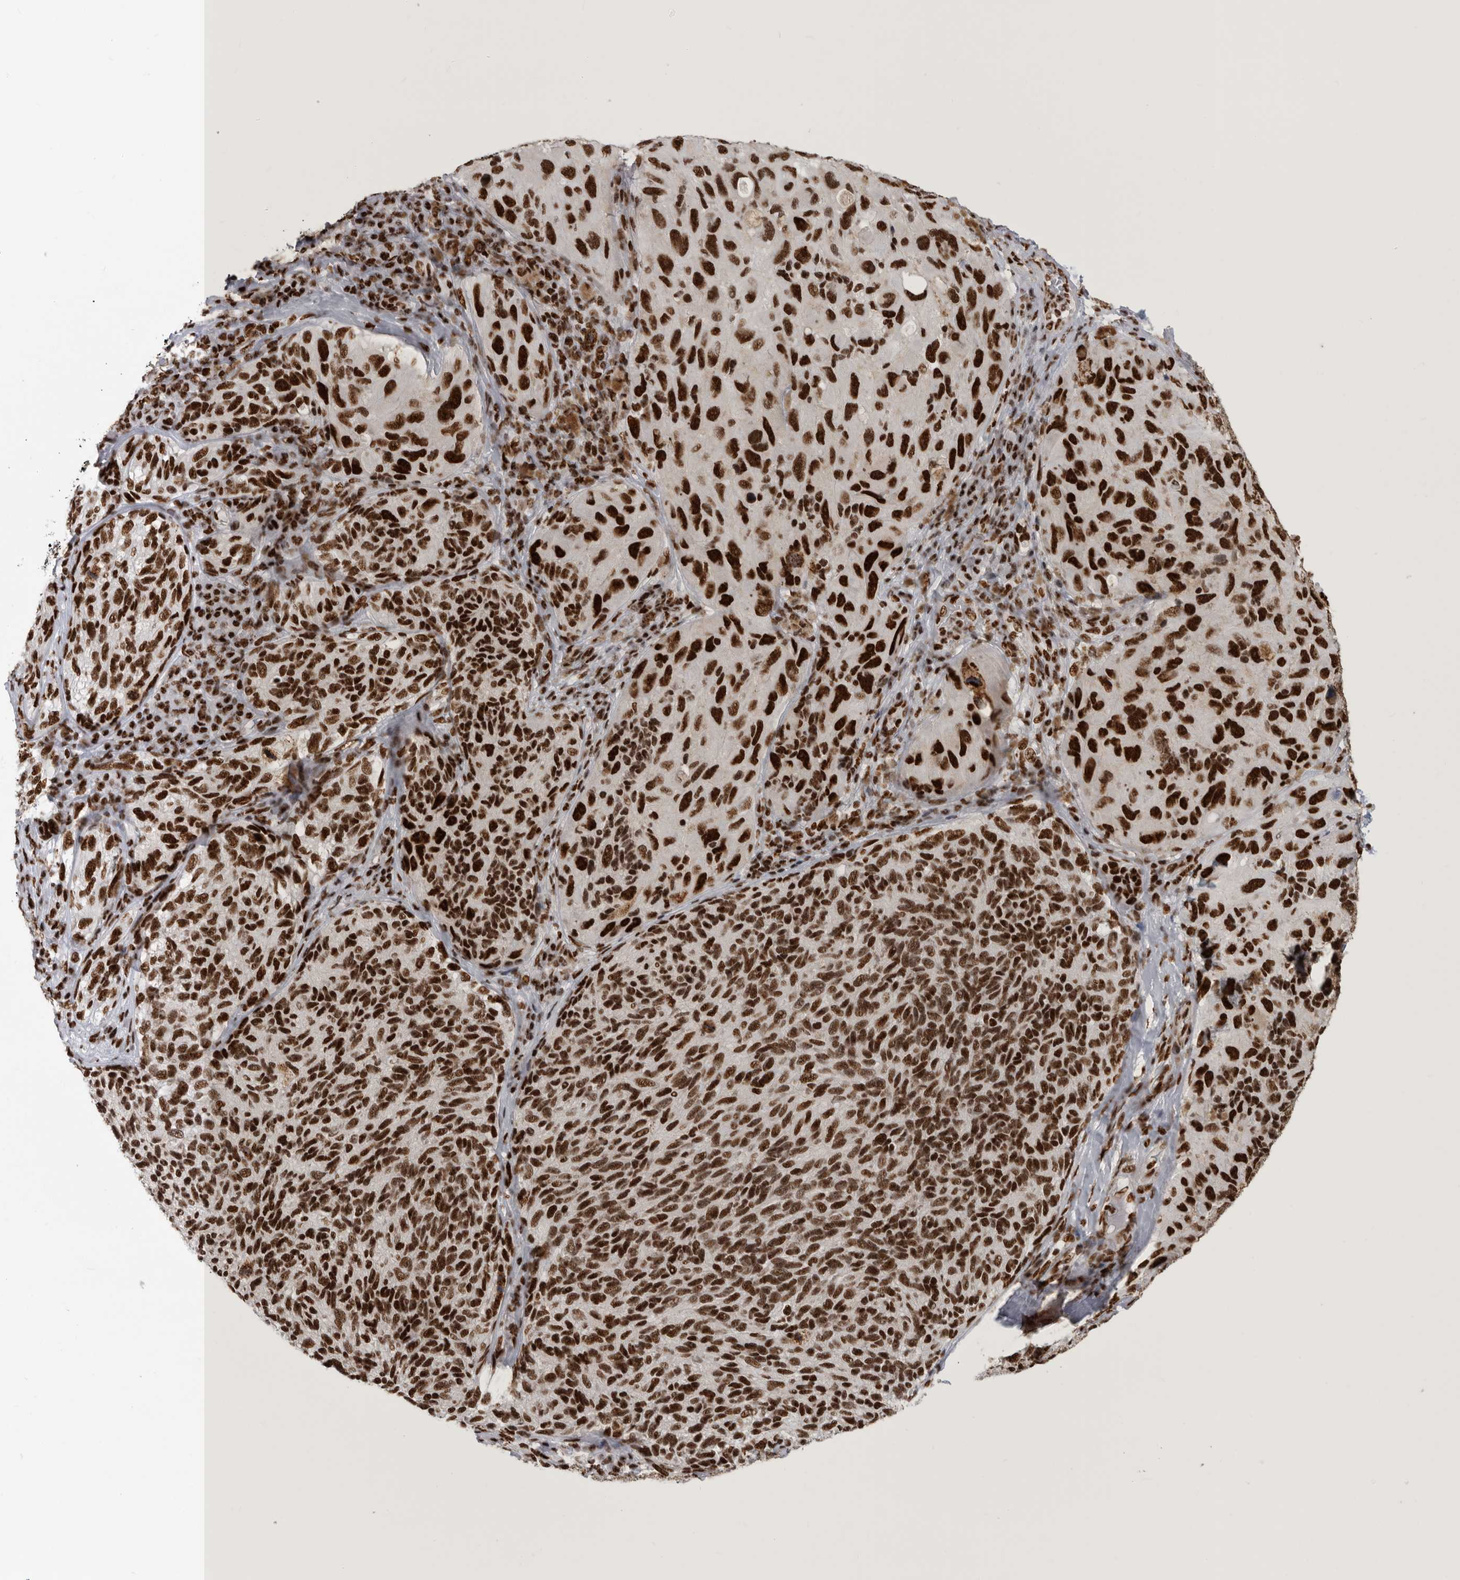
{"staining": {"intensity": "strong", "quantity": ">75%", "location": "nuclear"}, "tissue": "melanoma", "cell_type": "Tumor cells", "image_type": "cancer", "snomed": [{"axis": "morphology", "description": "Malignant melanoma, NOS"}, {"axis": "topography", "description": "Skin"}], "caption": "An immunohistochemistry (IHC) photomicrograph of tumor tissue is shown. Protein staining in brown highlights strong nuclear positivity in malignant melanoma within tumor cells.", "gene": "BCLAF1", "patient": {"sex": "female", "age": 73}}